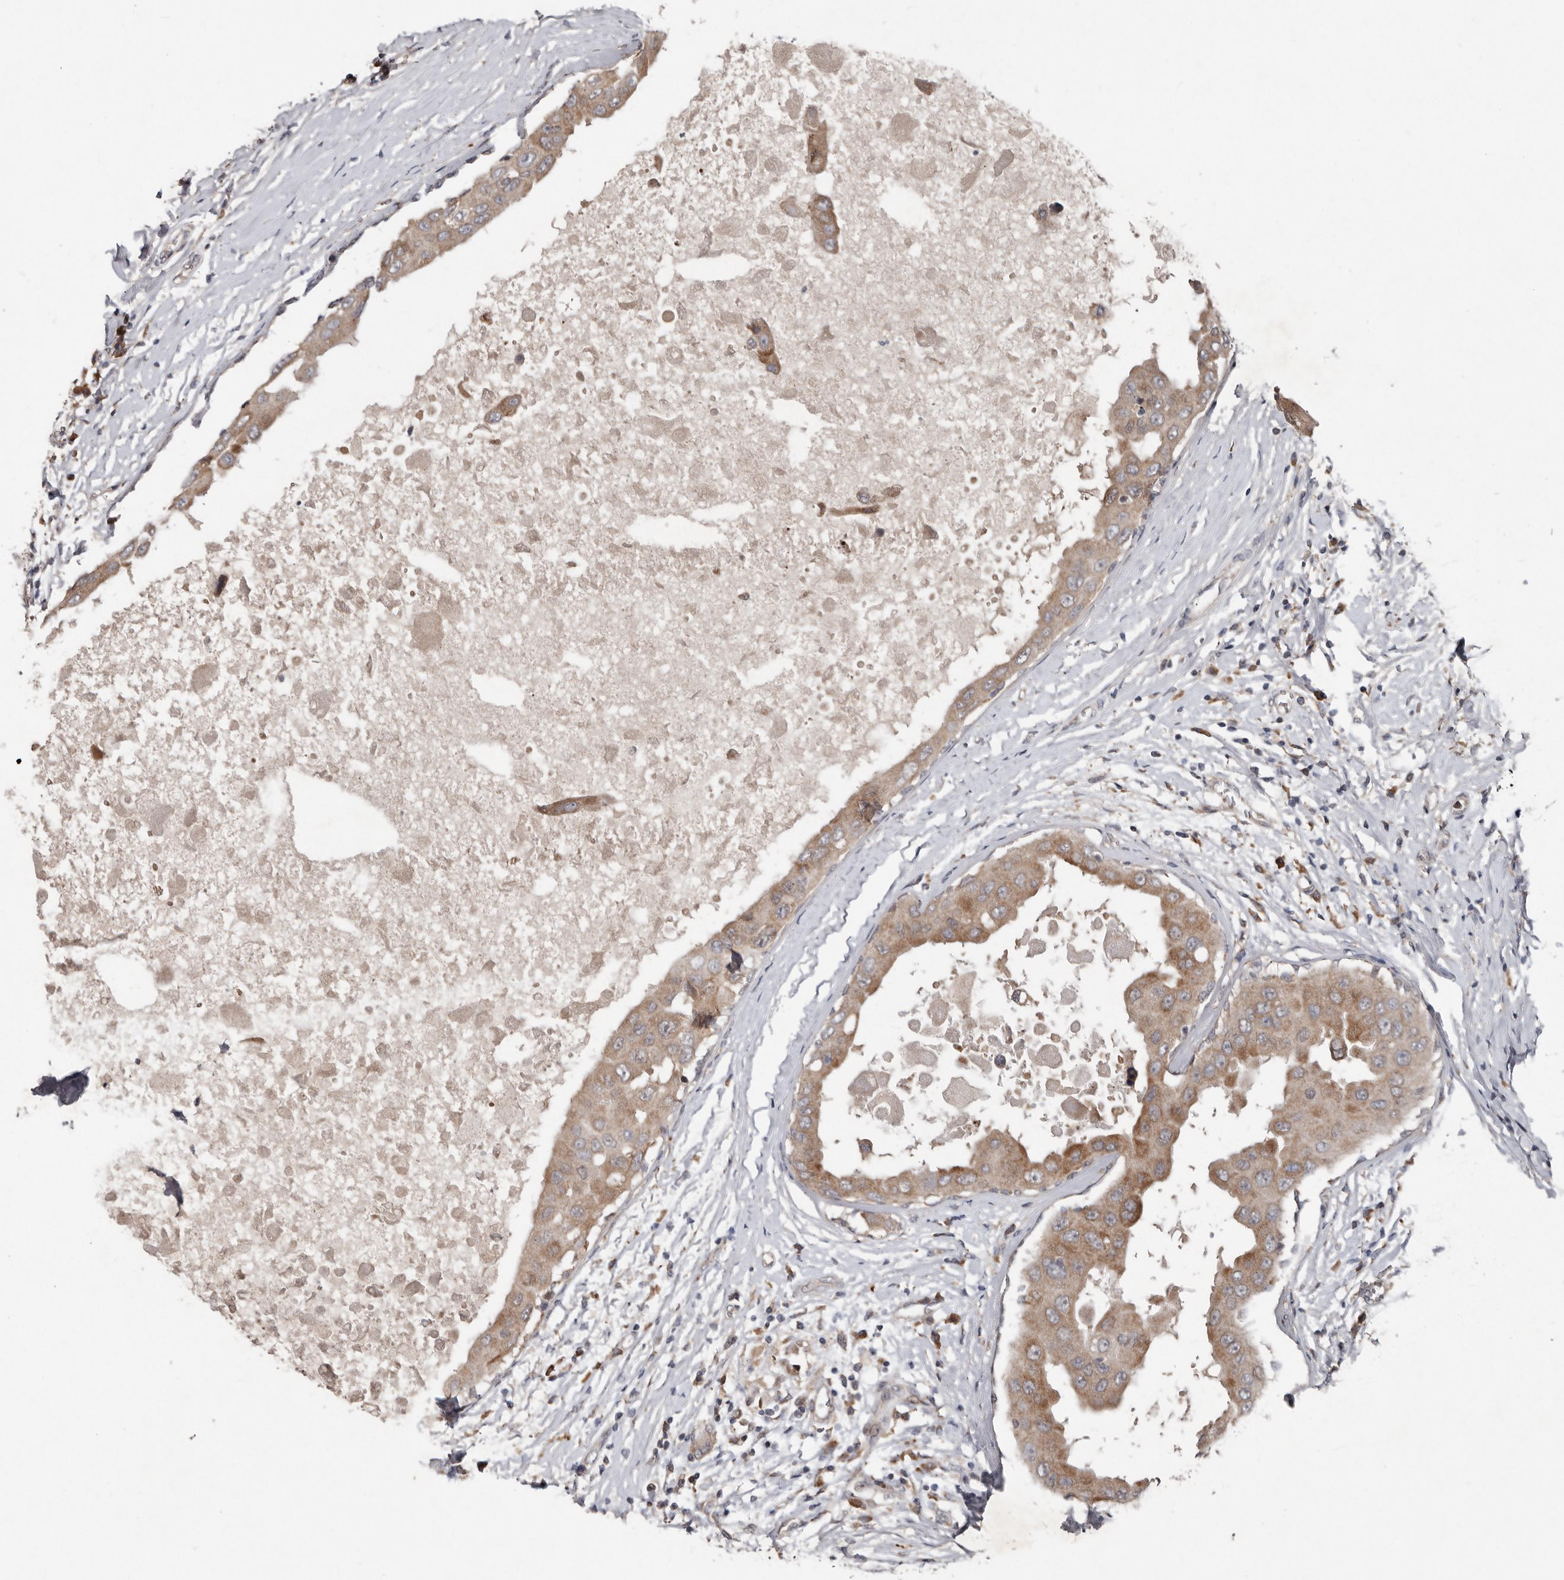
{"staining": {"intensity": "moderate", "quantity": ">75%", "location": "cytoplasmic/membranous"}, "tissue": "breast cancer", "cell_type": "Tumor cells", "image_type": "cancer", "snomed": [{"axis": "morphology", "description": "Duct carcinoma"}, {"axis": "topography", "description": "Breast"}], "caption": "This is a histology image of immunohistochemistry staining of breast cancer, which shows moderate expression in the cytoplasmic/membranous of tumor cells.", "gene": "CHML", "patient": {"sex": "female", "age": 27}}